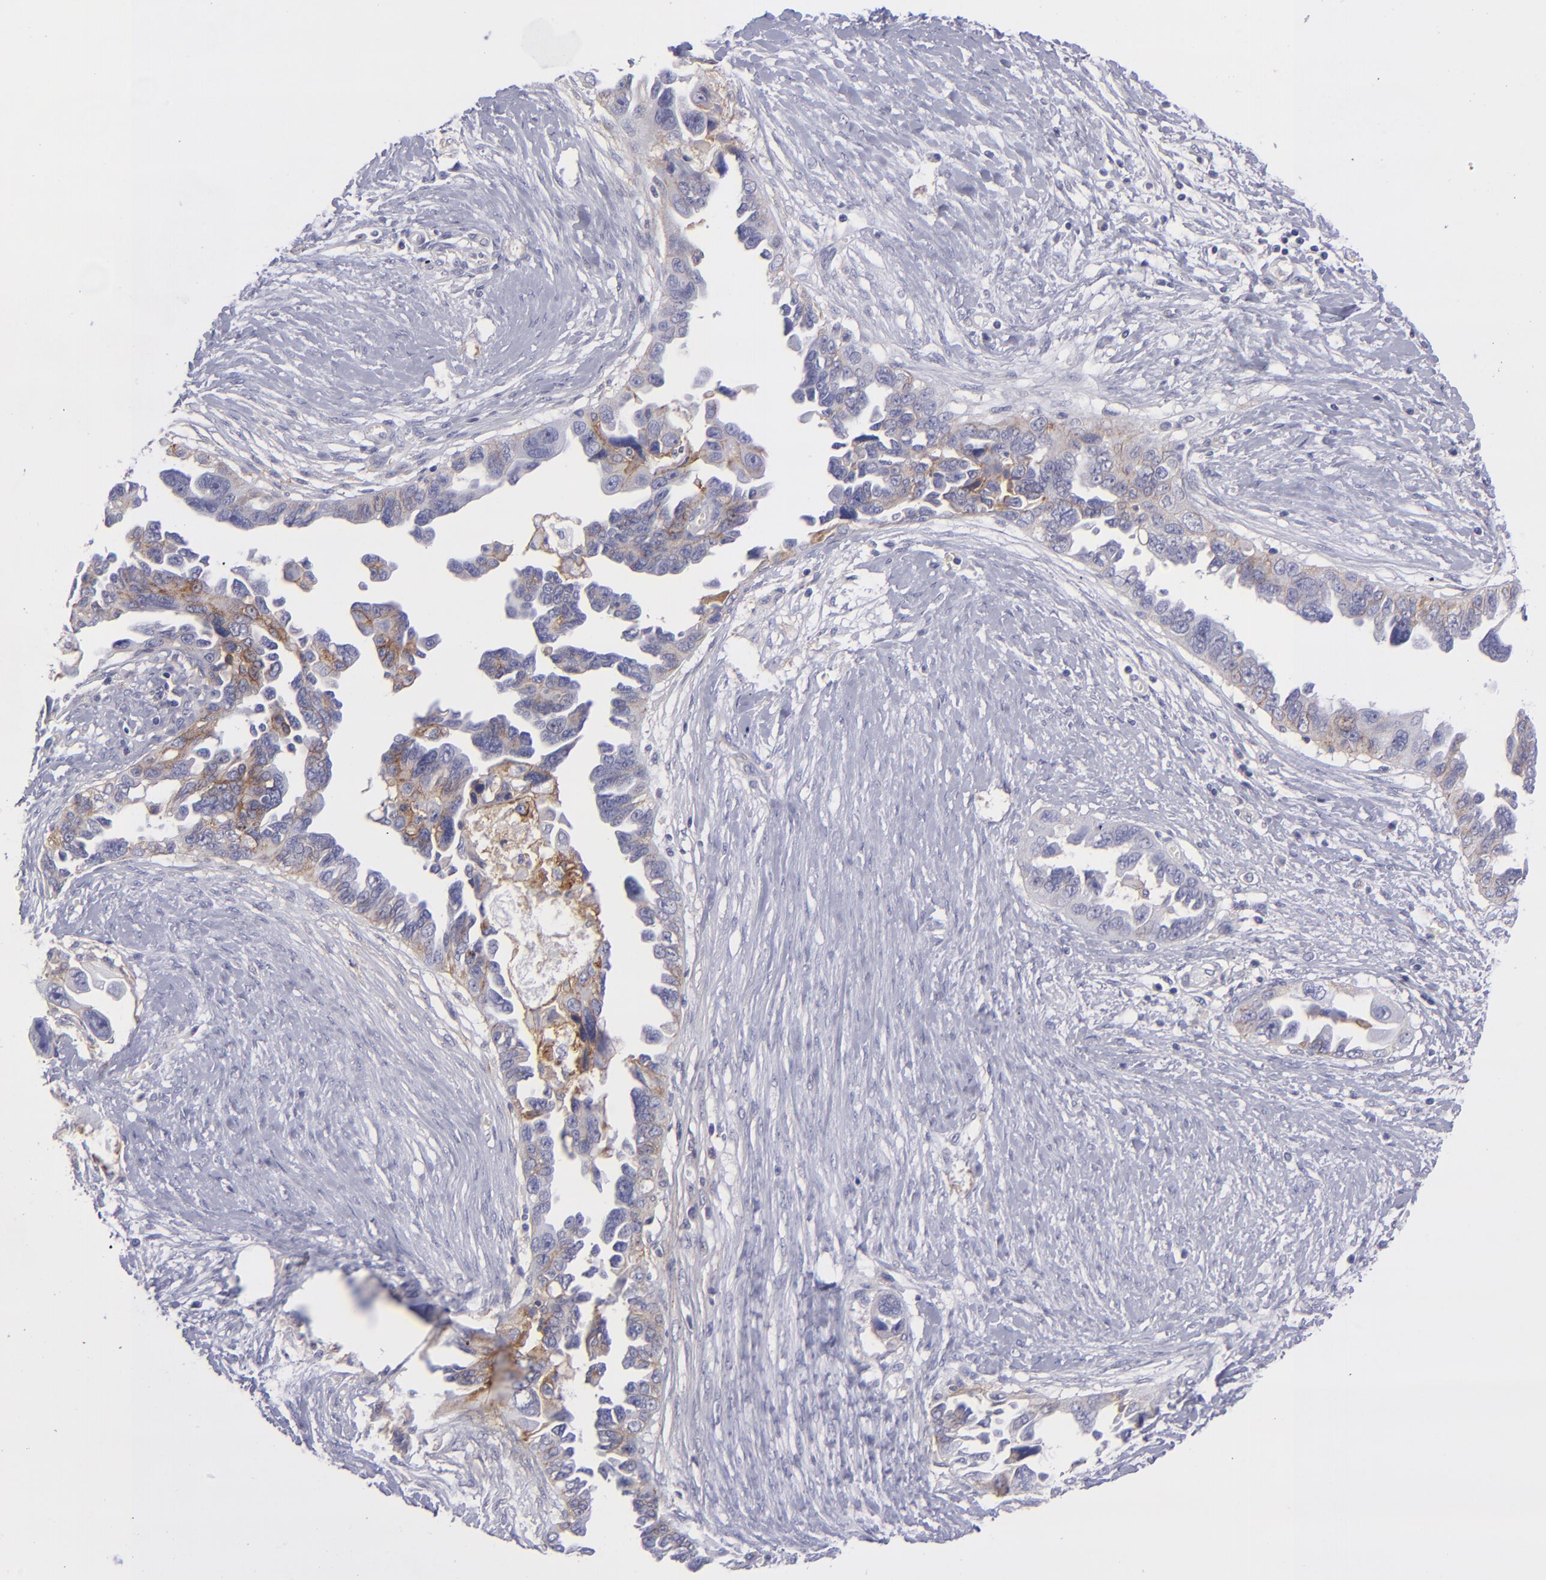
{"staining": {"intensity": "moderate", "quantity": "<25%", "location": "cytoplasmic/membranous"}, "tissue": "ovarian cancer", "cell_type": "Tumor cells", "image_type": "cancer", "snomed": [{"axis": "morphology", "description": "Cystadenocarcinoma, serous, NOS"}, {"axis": "topography", "description": "Ovary"}], "caption": "IHC histopathology image of human ovarian cancer stained for a protein (brown), which demonstrates low levels of moderate cytoplasmic/membranous staining in about <25% of tumor cells.", "gene": "BSG", "patient": {"sex": "female", "age": 63}}